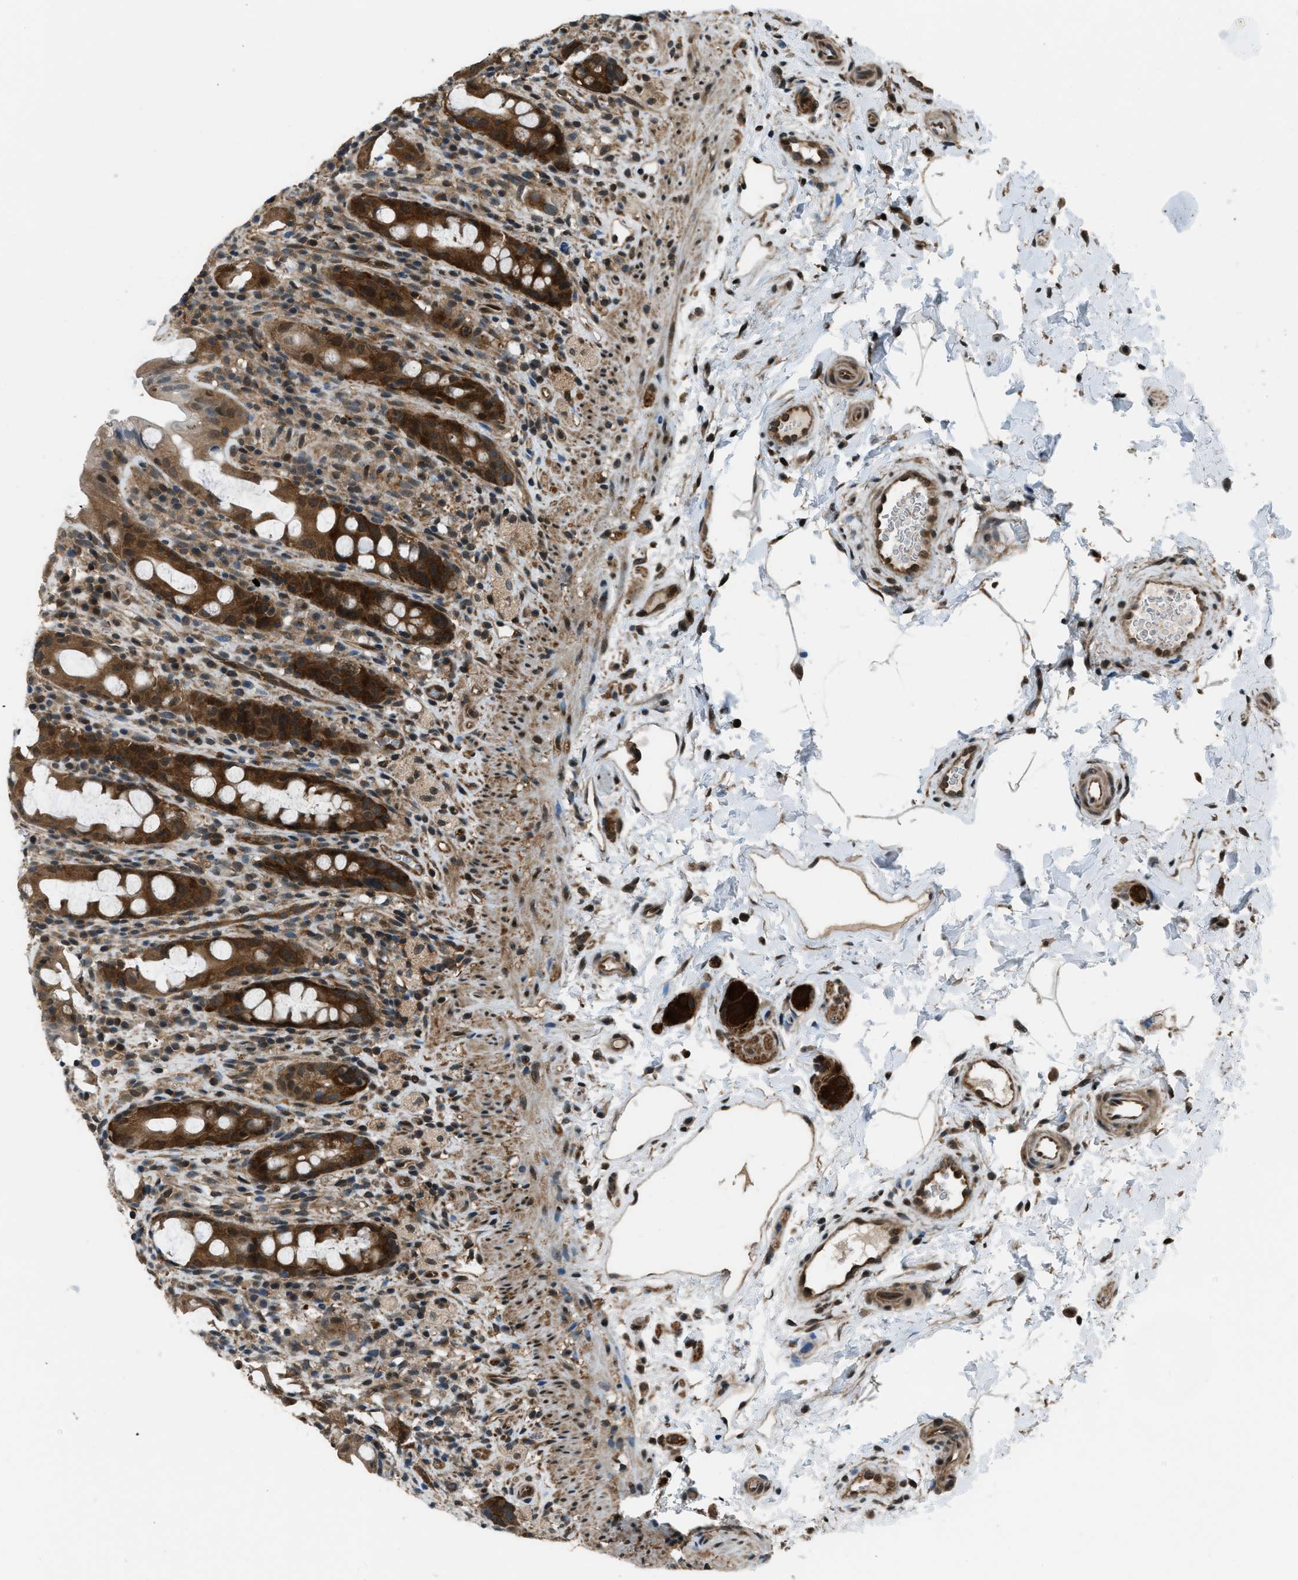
{"staining": {"intensity": "strong", "quantity": ">75%", "location": "cytoplasmic/membranous,nuclear"}, "tissue": "rectum", "cell_type": "Glandular cells", "image_type": "normal", "snomed": [{"axis": "morphology", "description": "Normal tissue, NOS"}, {"axis": "topography", "description": "Rectum"}], "caption": "Immunohistochemical staining of unremarkable human rectum reveals >75% levels of strong cytoplasmic/membranous,nuclear protein staining in about >75% of glandular cells.", "gene": "NUDCD3", "patient": {"sex": "male", "age": 44}}